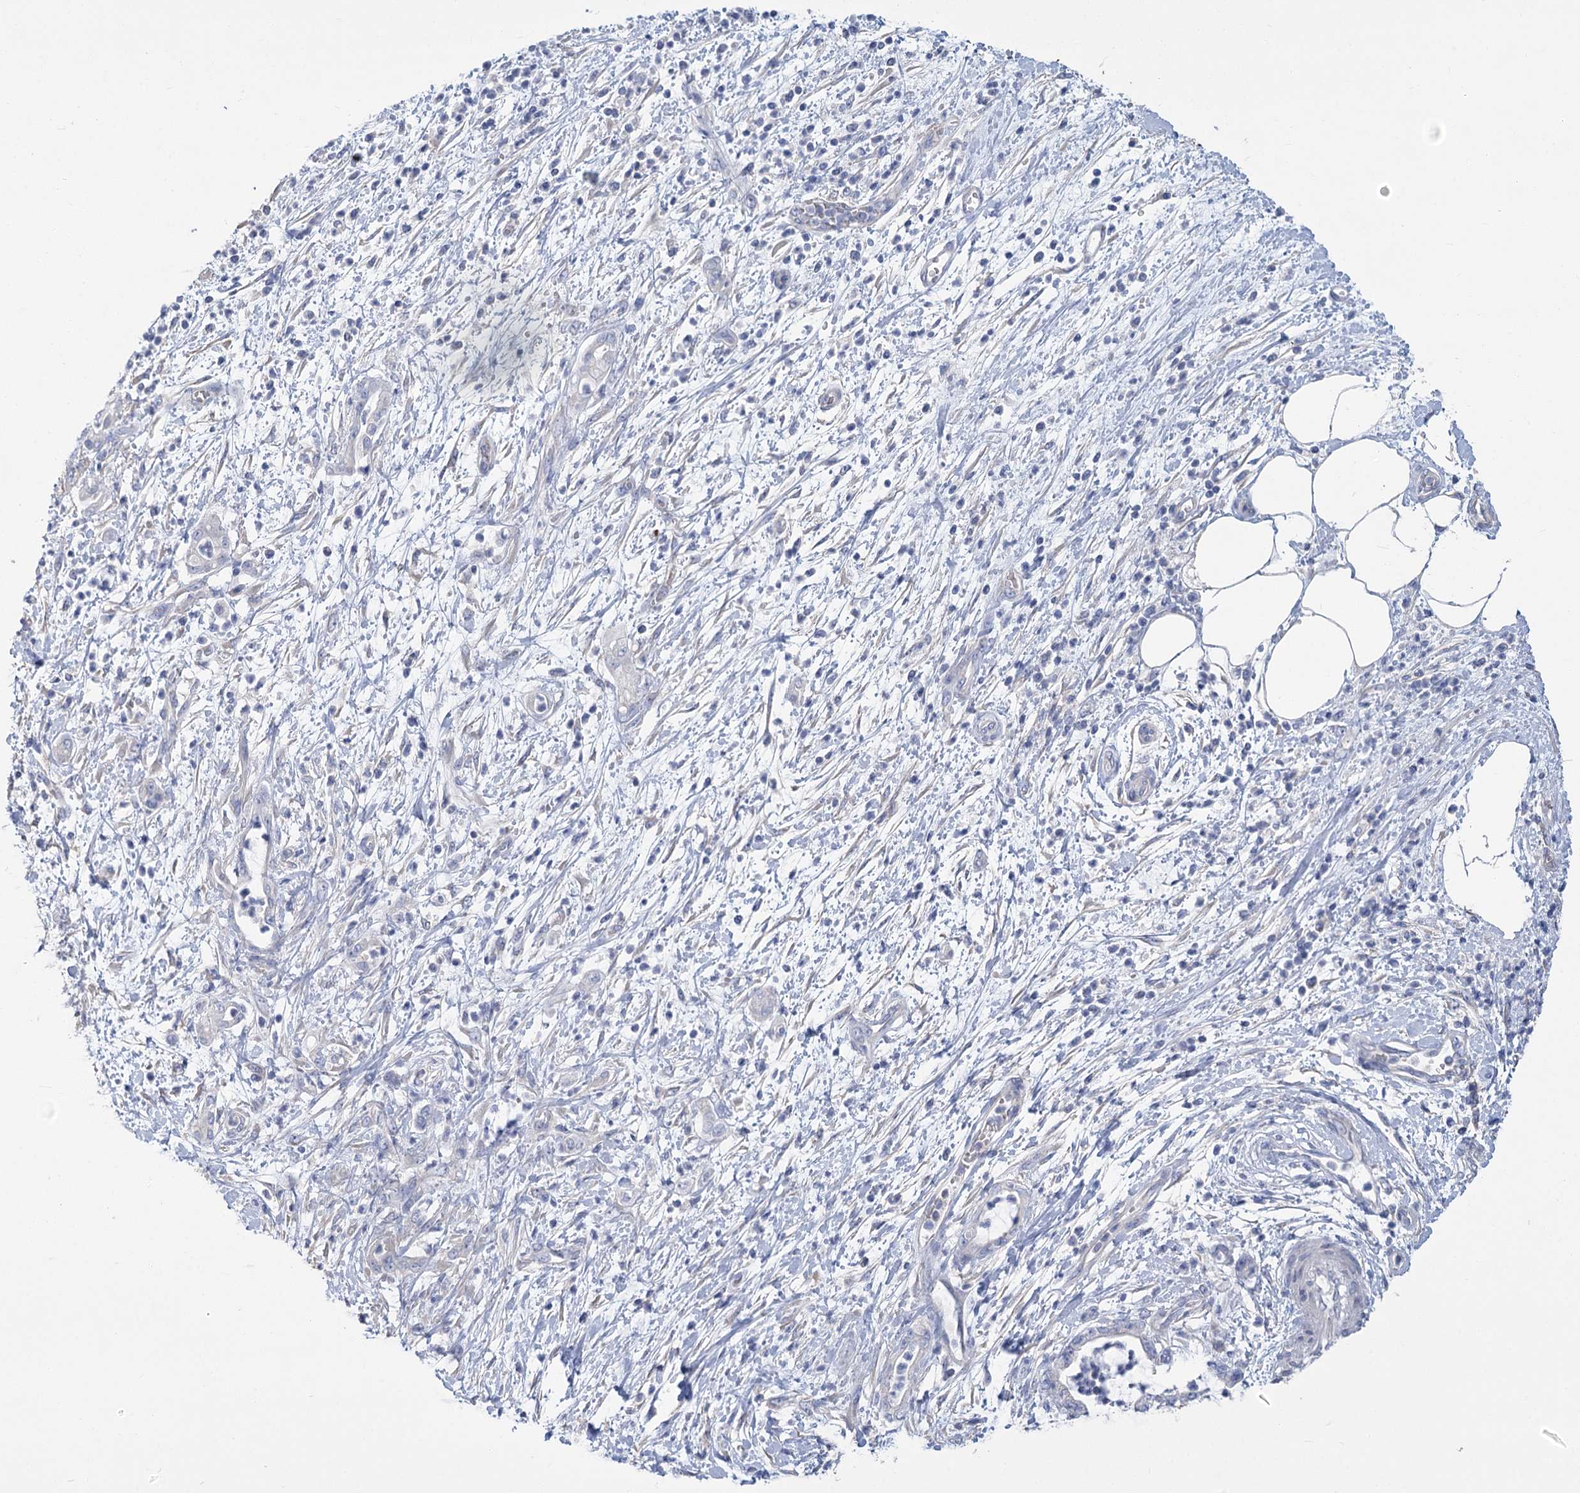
{"staining": {"intensity": "negative", "quantity": "none", "location": "none"}, "tissue": "pancreatic cancer", "cell_type": "Tumor cells", "image_type": "cancer", "snomed": [{"axis": "morphology", "description": "Adenocarcinoma, NOS"}, {"axis": "topography", "description": "Pancreas"}], "caption": "High magnification brightfield microscopy of pancreatic cancer stained with DAB (brown) and counterstained with hematoxylin (blue): tumor cells show no significant expression.", "gene": "SLC9A3", "patient": {"sex": "female", "age": 55}}